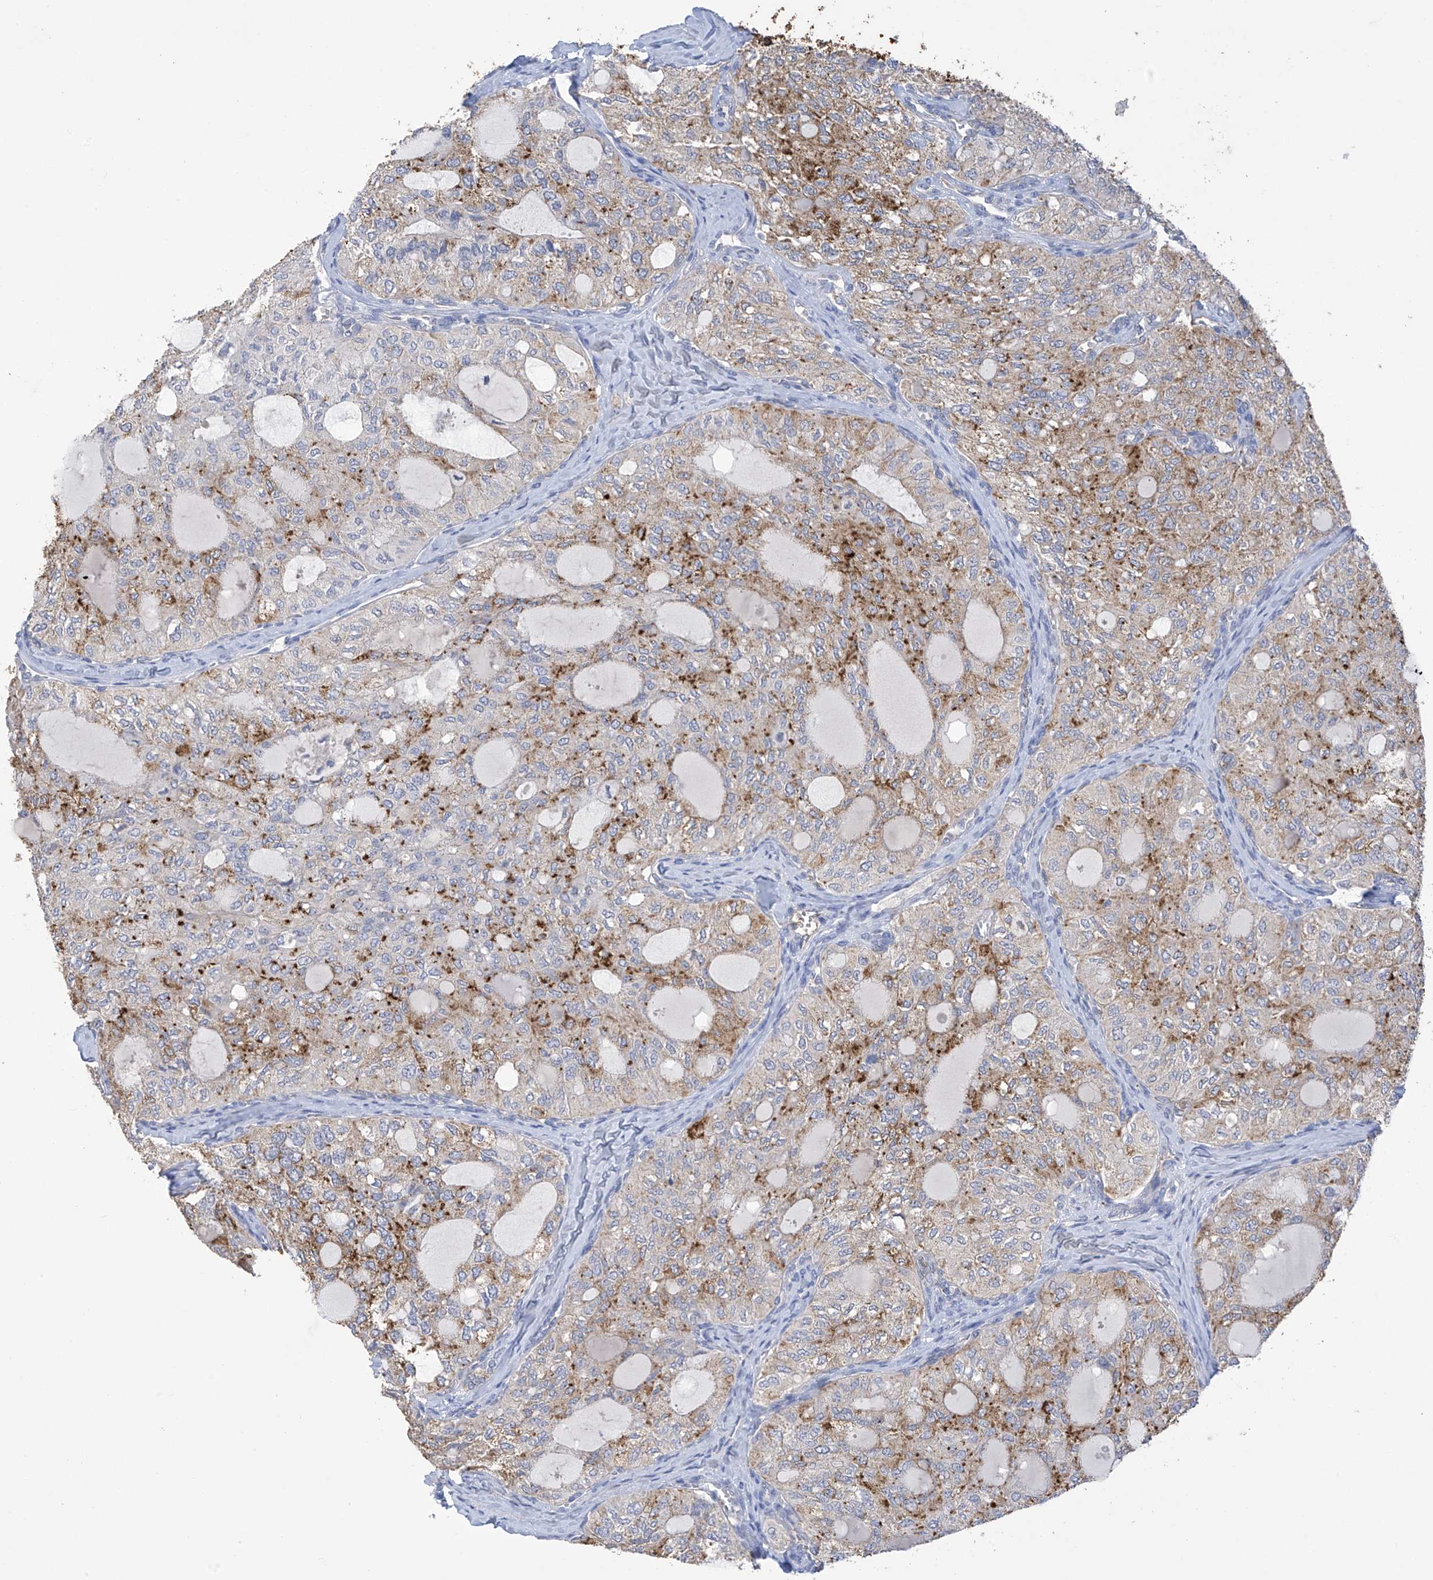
{"staining": {"intensity": "strong", "quantity": "<25%", "location": "cytoplasmic/membranous"}, "tissue": "thyroid cancer", "cell_type": "Tumor cells", "image_type": "cancer", "snomed": [{"axis": "morphology", "description": "Follicular adenoma carcinoma, NOS"}, {"axis": "topography", "description": "Thyroid gland"}], "caption": "A brown stain labels strong cytoplasmic/membranous staining of a protein in thyroid cancer (follicular adenoma carcinoma) tumor cells.", "gene": "OGT", "patient": {"sex": "male", "age": 75}}